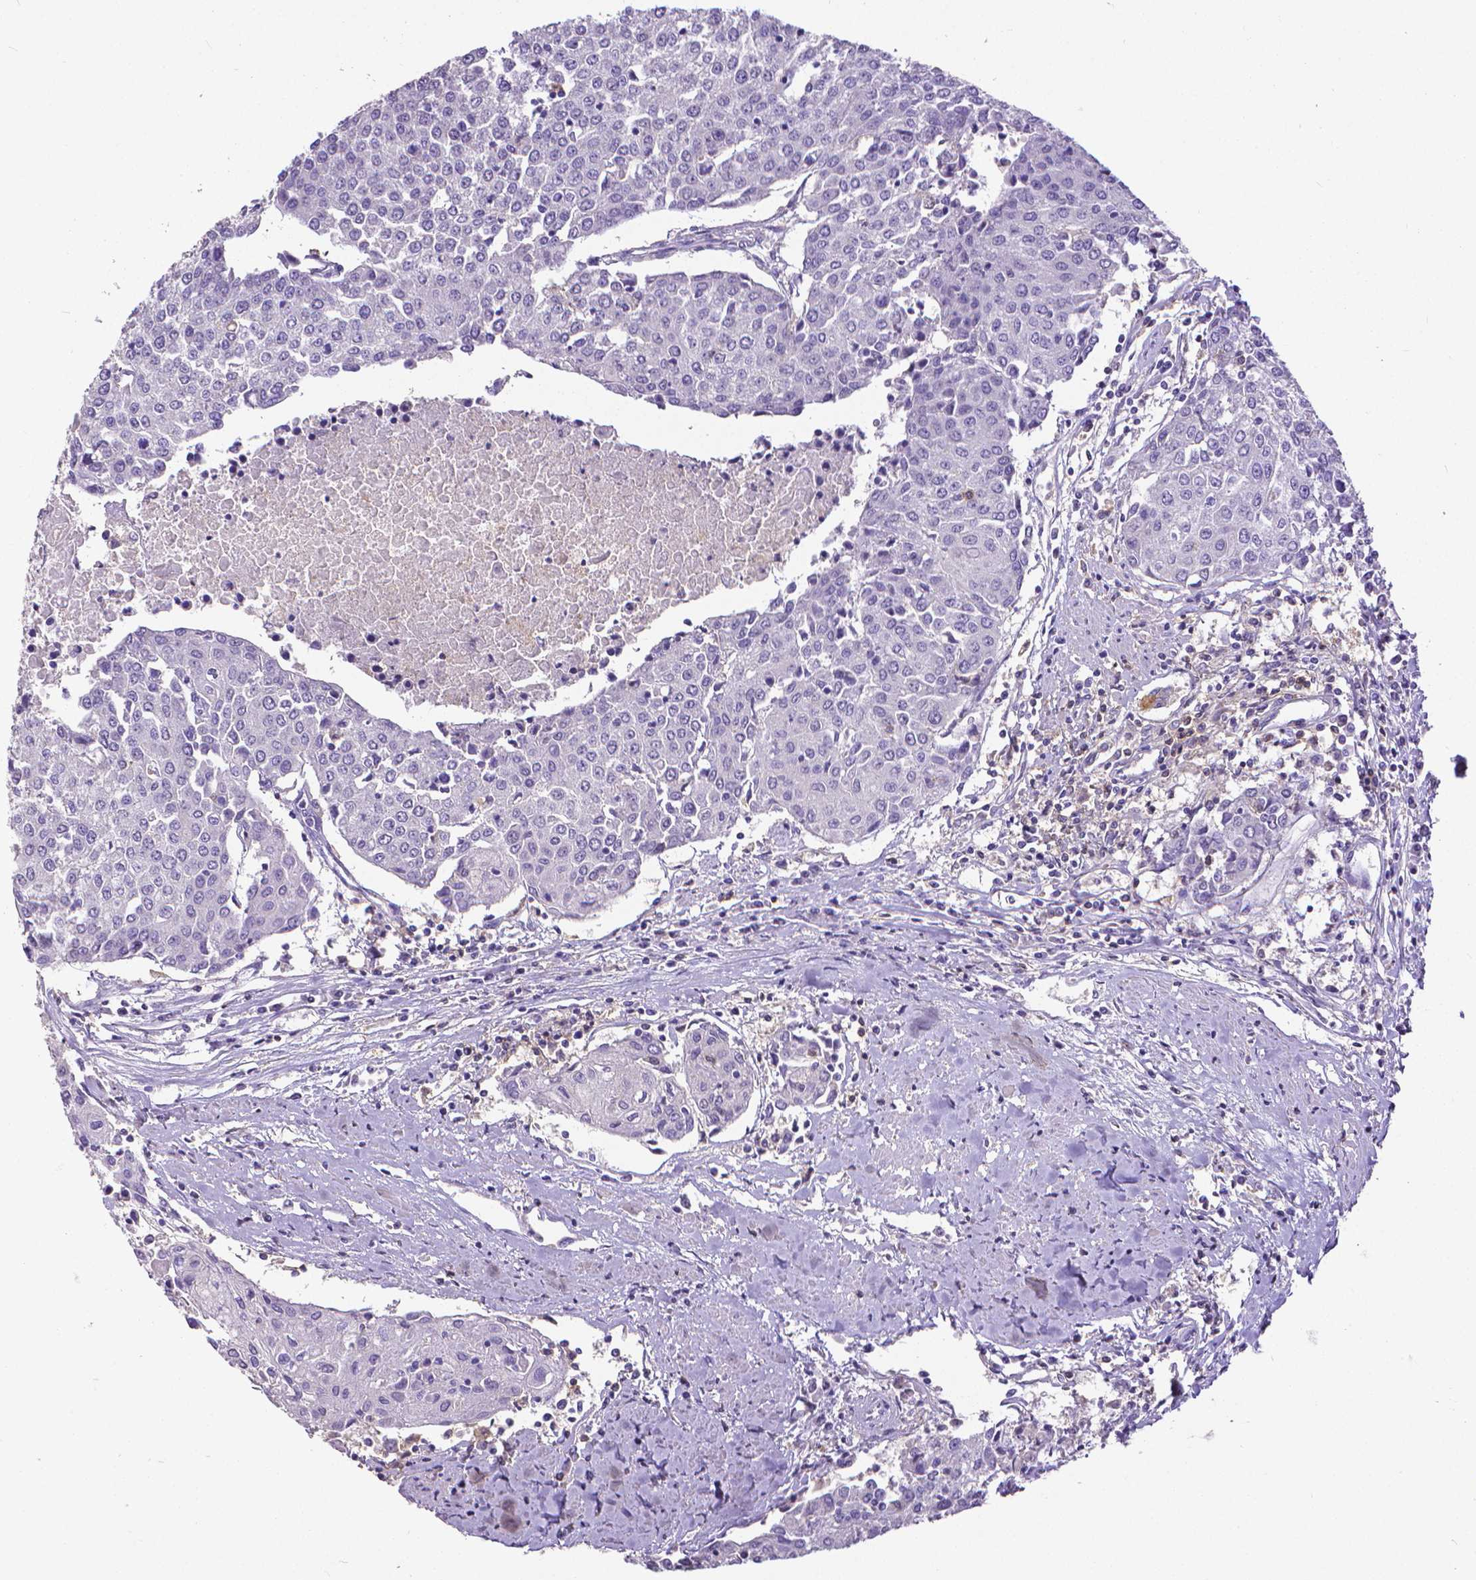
{"staining": {"intensity": "negative", "quantity": "none", "location": "none"}, "tissue": "urothelial cancer", "cell_type": "Tumor cells", "image_type": "cancer", "snomed": [{"axis": "morphology", "description": "Urothelial carcinoma, High grade"}, {"axis": "topography", "description": "Urinary bladder"}], "caption": "Urothelial cancer was stained to show a protein in brown. There is no significant expression in tumor cells. (DAB immunohistochemistry (IHC) with hematoxylin counter stain).", "gene": "CD4", "patient": {"sex": "female", "age": 85}}